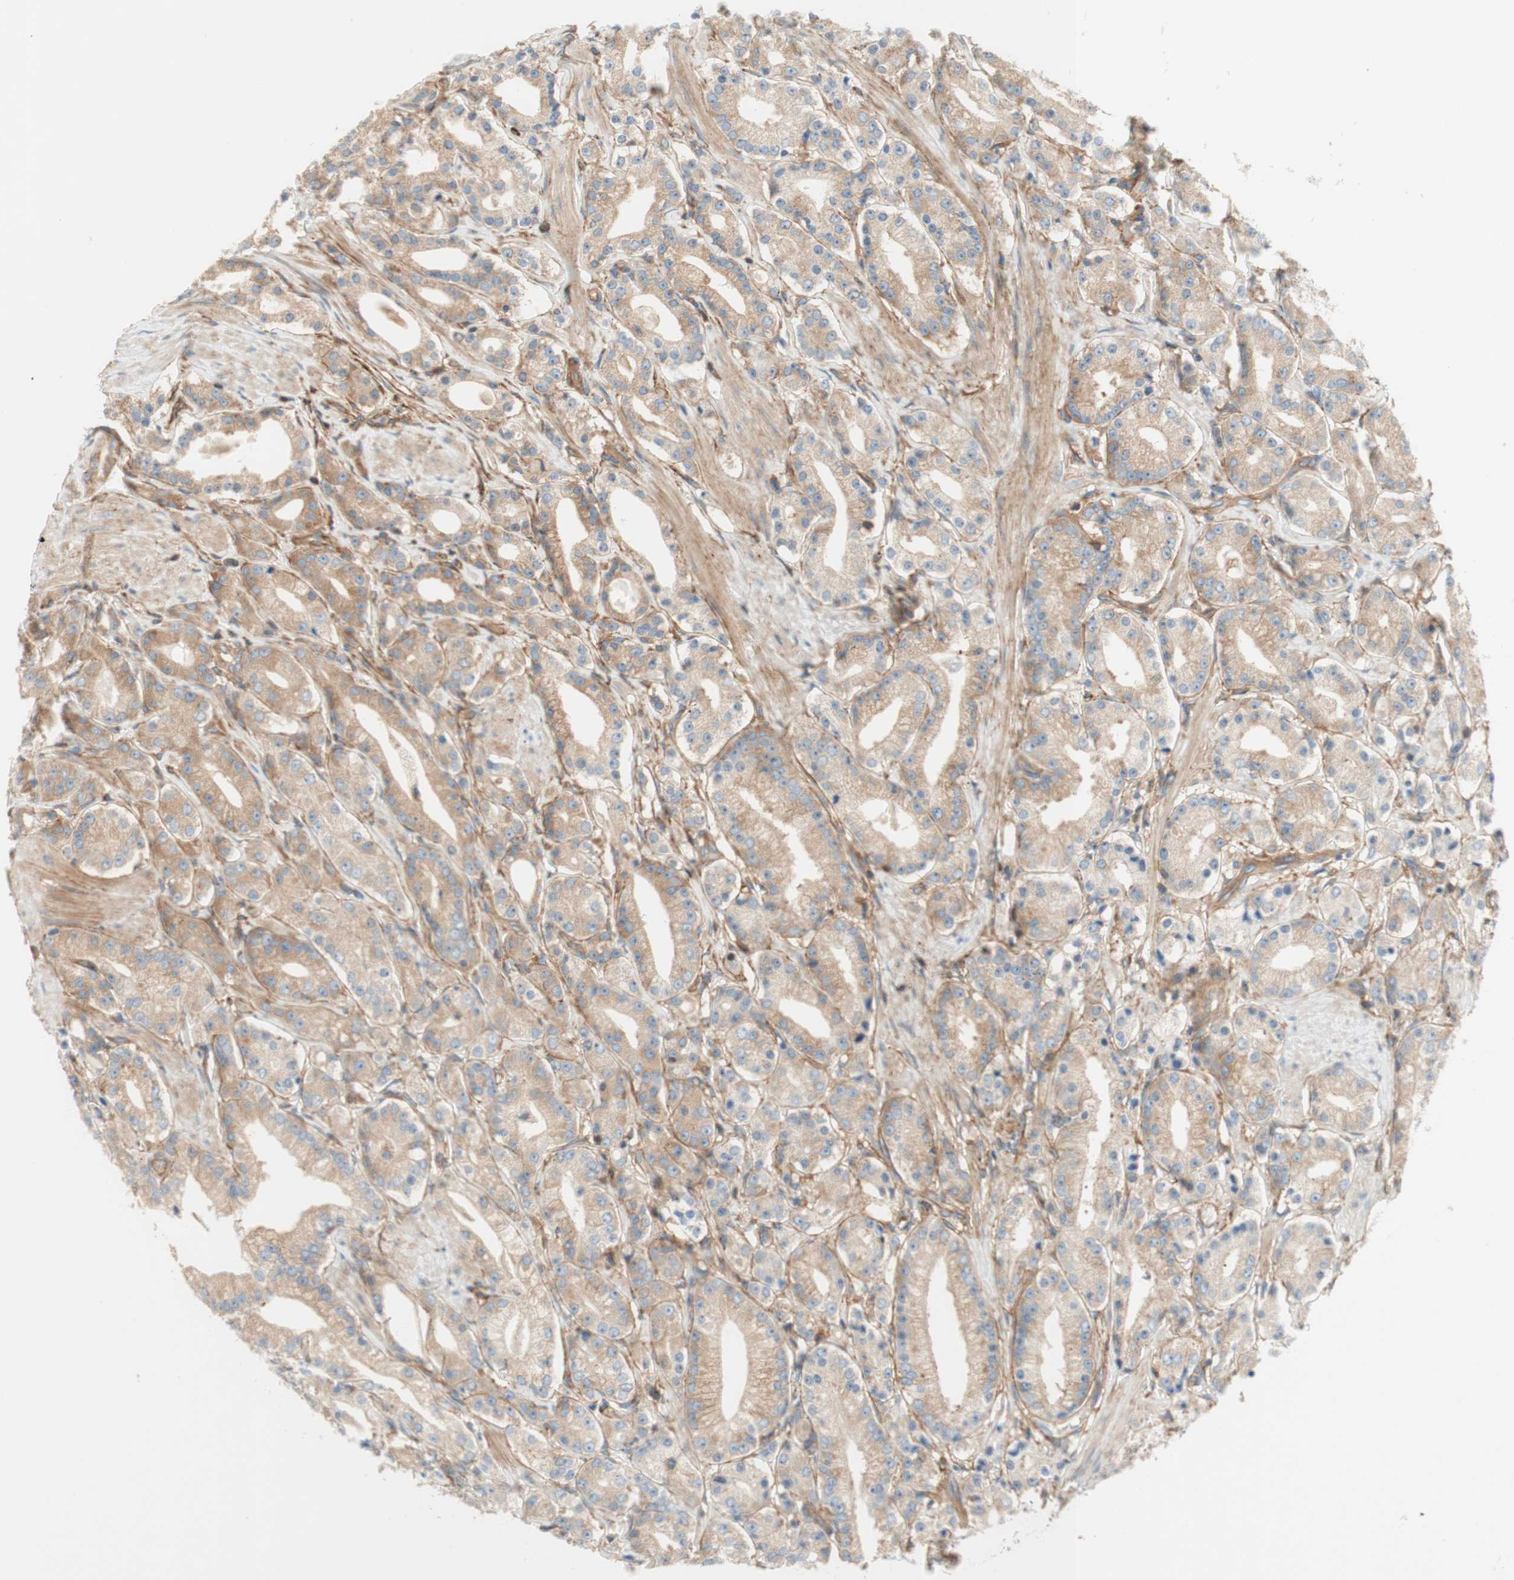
{"staining": {"intensity": "moderate", "quantity": "25%-75%", "location": "cytoplasmic/membranous"}, "tissue": "prostate cancer", "cell_type": "Tumor cells", "image_type": "cancer", "snomed": [{"axis": "morphology", "description": "Adenocarcinoma, Low grade"}, {"axis": "topography", "description": "Prostate"}], "caption": "Protein staining demonstrates moderate cytoplasmic/membranous expression in approximately 25%-75% of tumor cells in low-grade adenocarcinoma (prostate).", "gene": "VPS26A", "patient": {"sex": "male", "age": 63}}